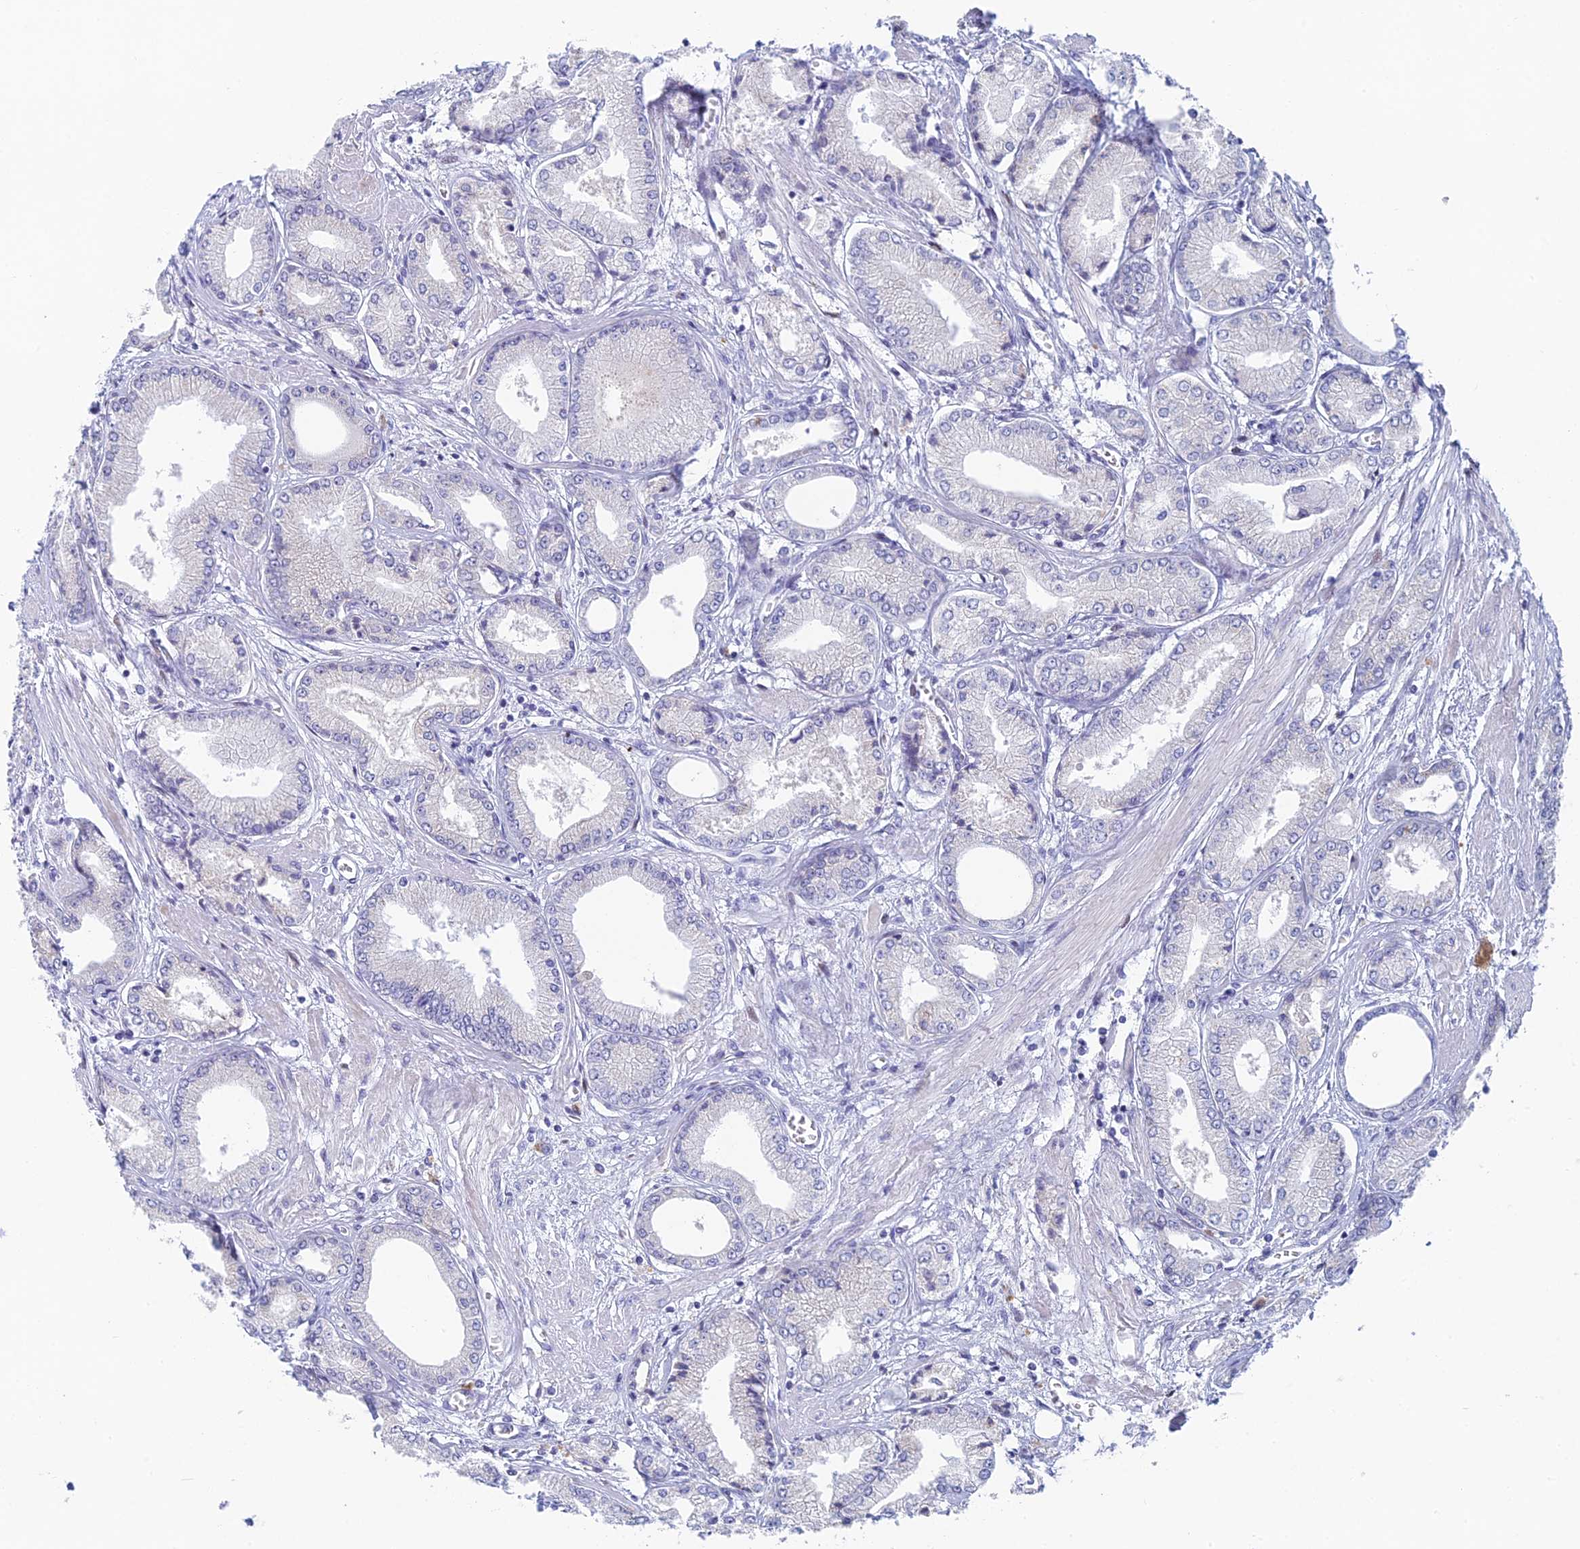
{"staining": {"intensity": "negative", "quantity": "none", "location": "none"}, "tissue": "prostate cancer", "cell_type": "Tumor cells", "image_type": "cancer", "snomed": [{"axis": "morphology", "description": "Adenocarcinoma, Low grade"}, {"axis": "topography", "description": "Prostate"}], "caption": "Immunohistochemical staining of human prostate cancer (adenocarcinoma (low-grade)) shows no significant positivity in tumor cells.", "gene": "REXO5", "patient": {"sex": "male", "age": 60}}